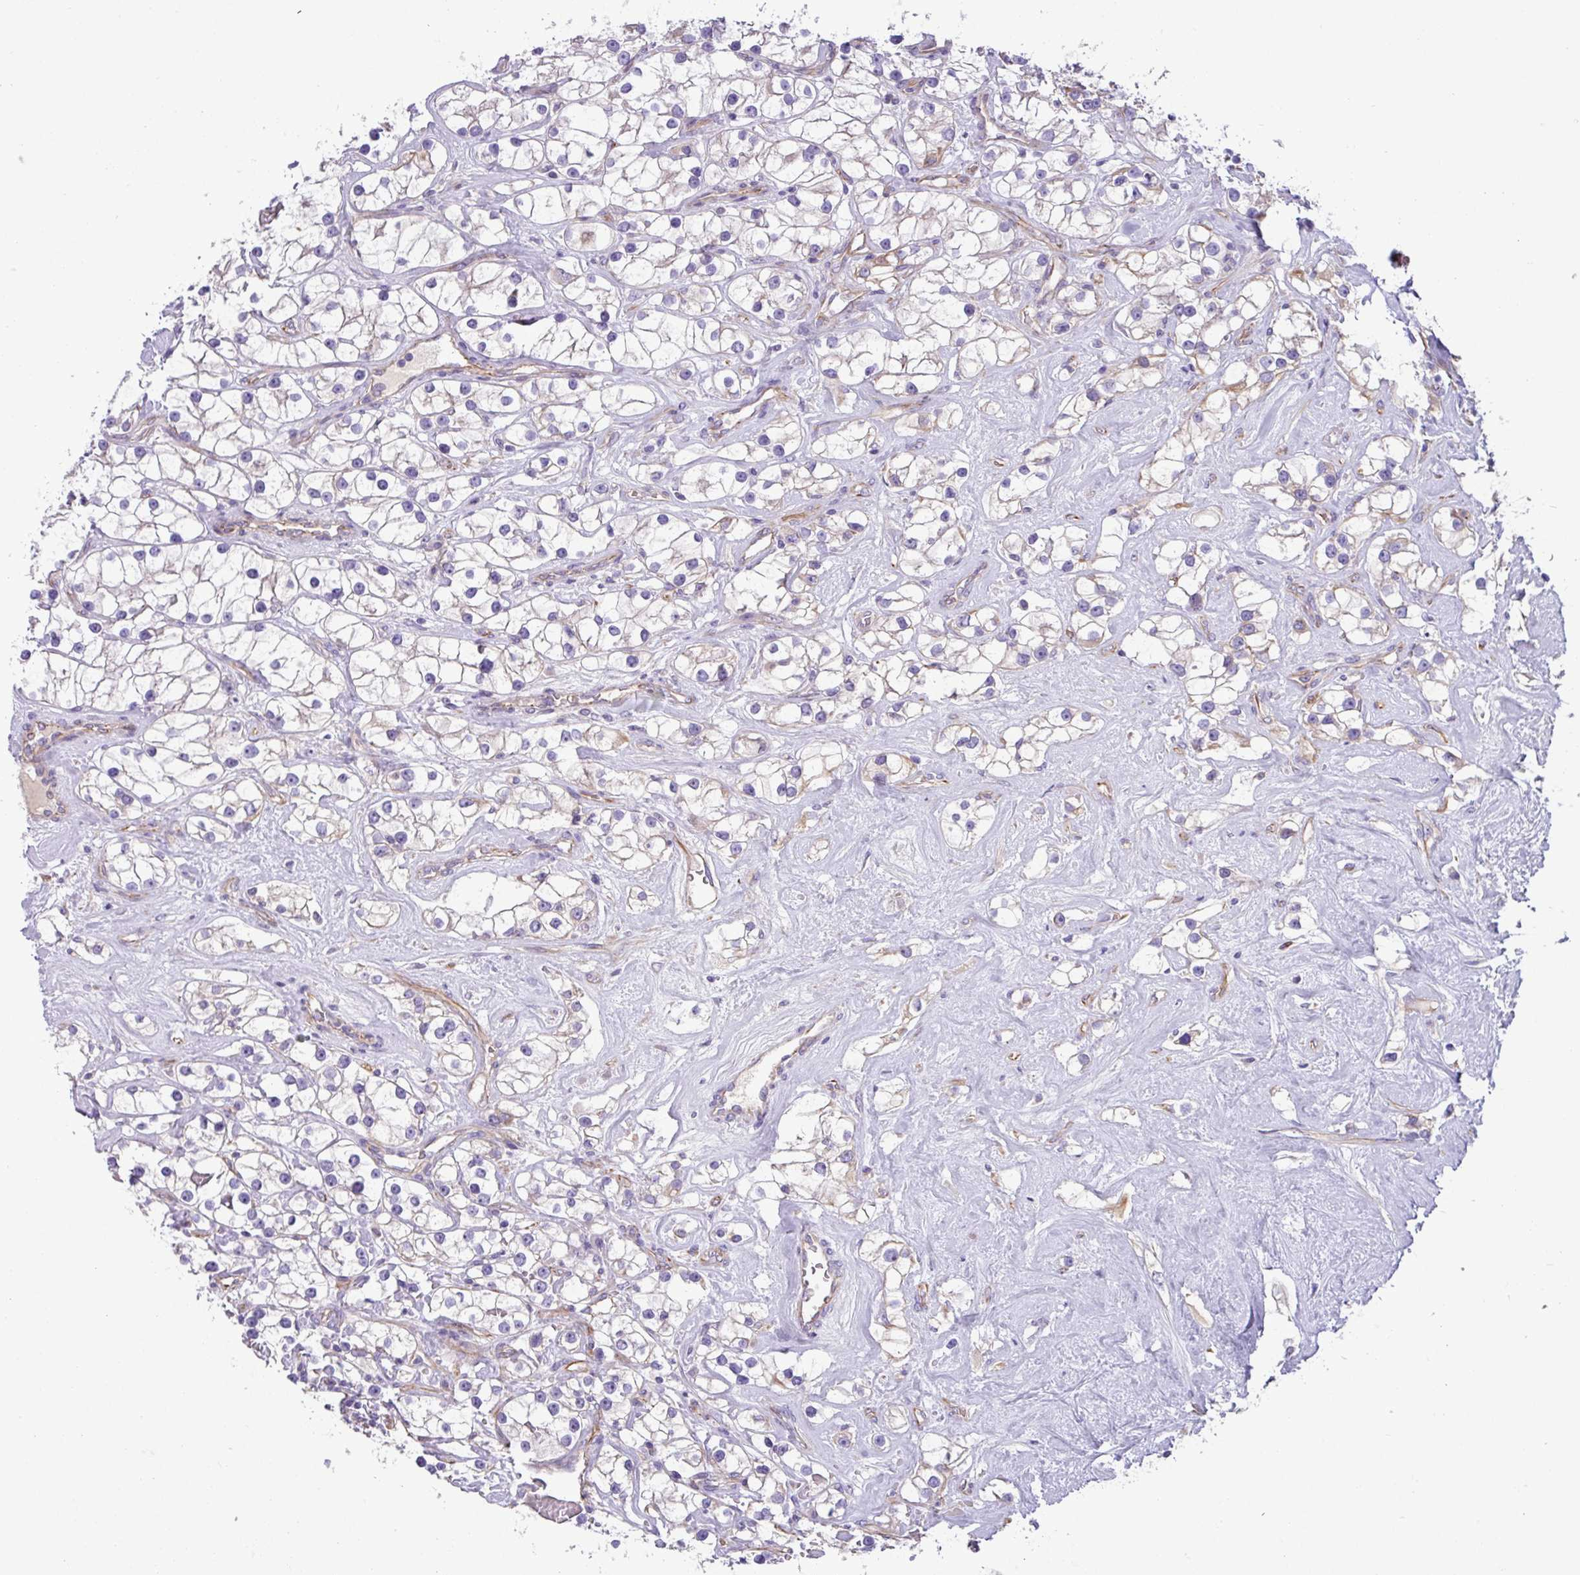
{"staining": {"intensity": "negative", "quantity": "none", "location": "none"}, "tissue": "renal cancer", "cell_type": "Tumor cells", "image_type": "cancer", "snomed": [{"axis": "morphology", "description": "Adenocarcinoma, NOS"}, {"axis": "topography", "description": "Kidney"}], "caption": "The photomicrograph exhibits no significant staining in tumor cells of renal adenocarcinoma.", "gene": "MRM2", "patient": {"sex": "male", "age": 77}}